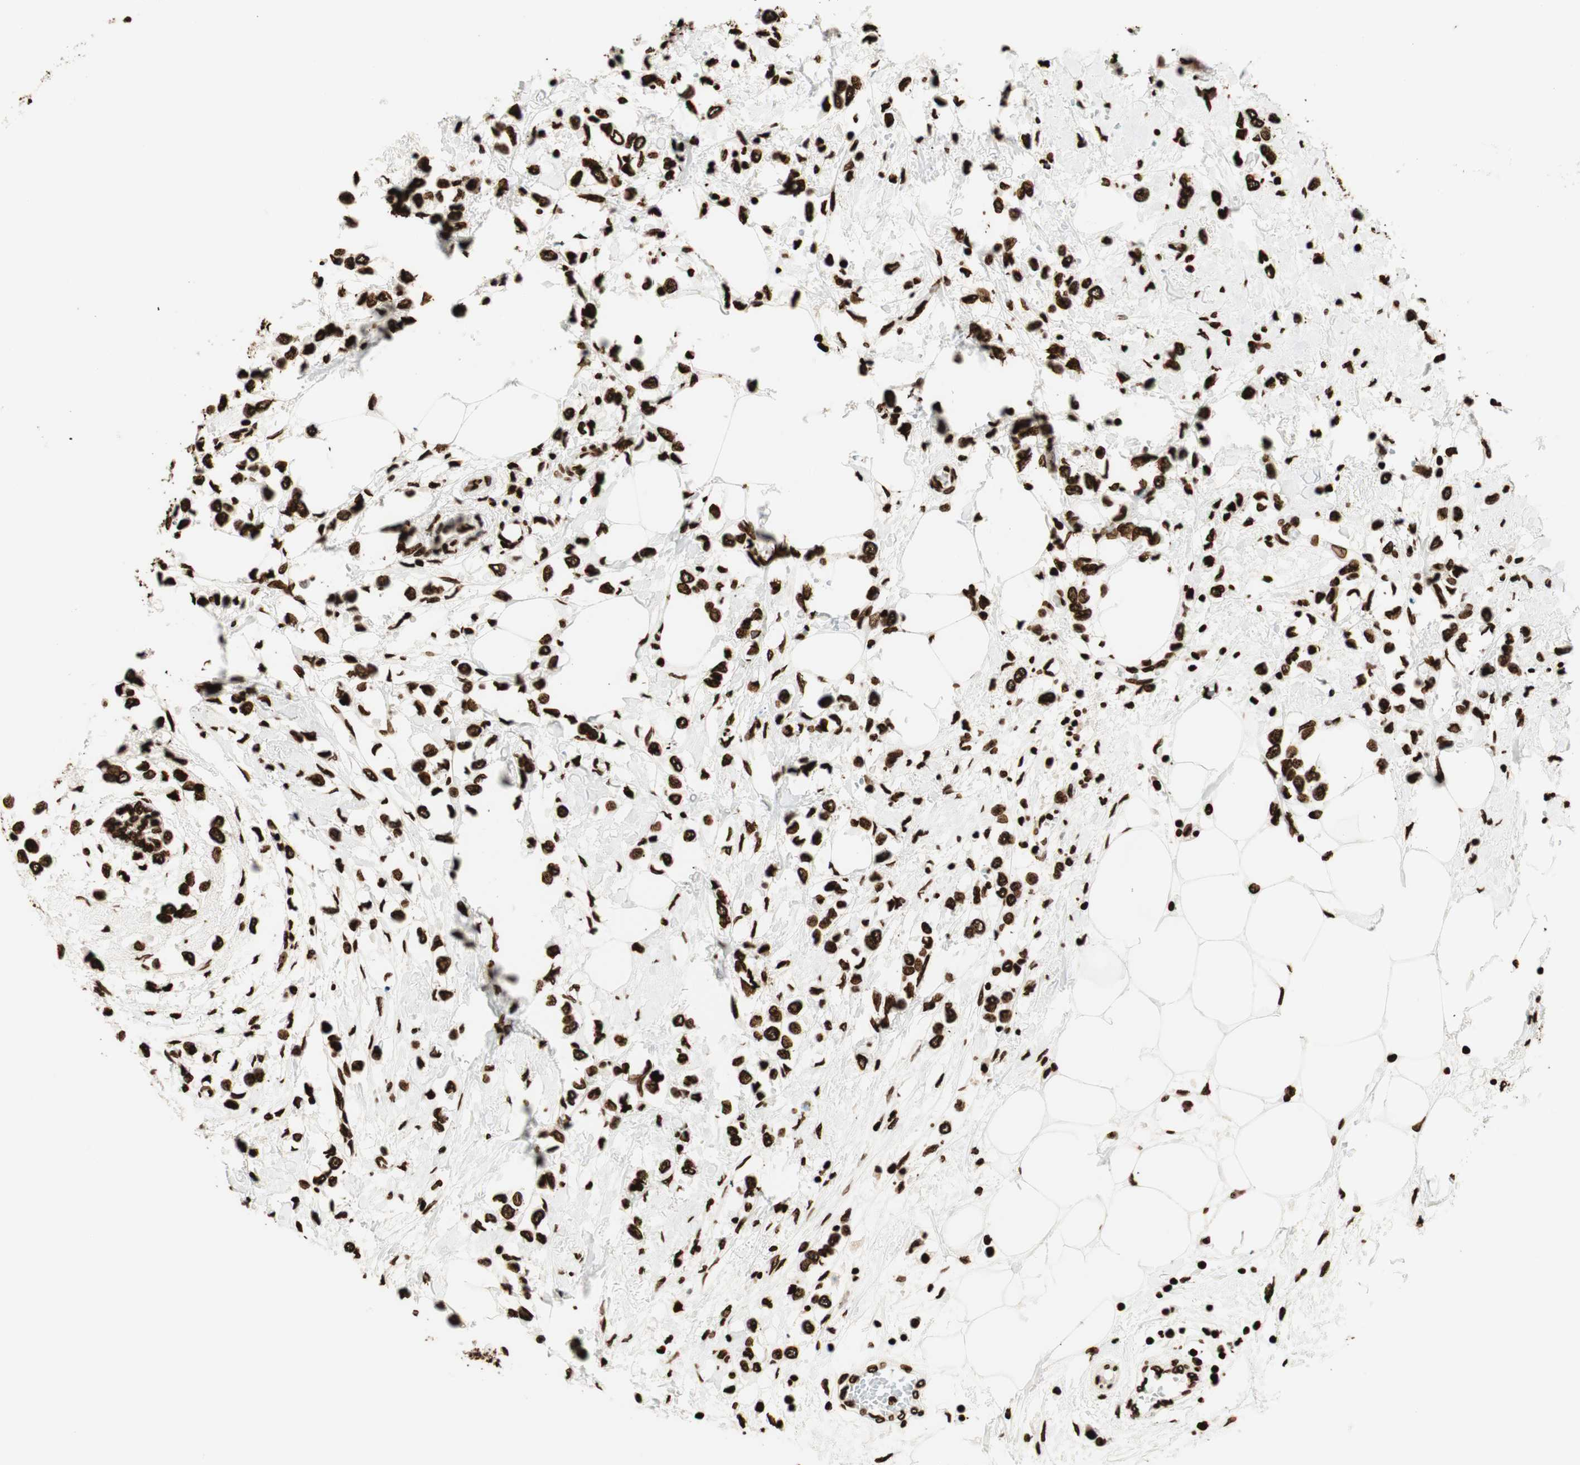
{"staining": {"intensity": "strong", "quantity": ">75%", "location": "cytoplasmic/membranous"}, "tissue": "breast cancer", "cell_type": "Tumor cells", "image_type": "cancer", "snomed": [{"axis": "morphology", "description": "Lobular carcinoma"}, {"axis": "topography", "description": "Breast"}], "caption": "Breast cancer tissue exhibits strong cytoplasmic/membranous expression in about >75% of tumor cells", "gene": "GLI2", "patient": {"sex": "female", "age": 51}}